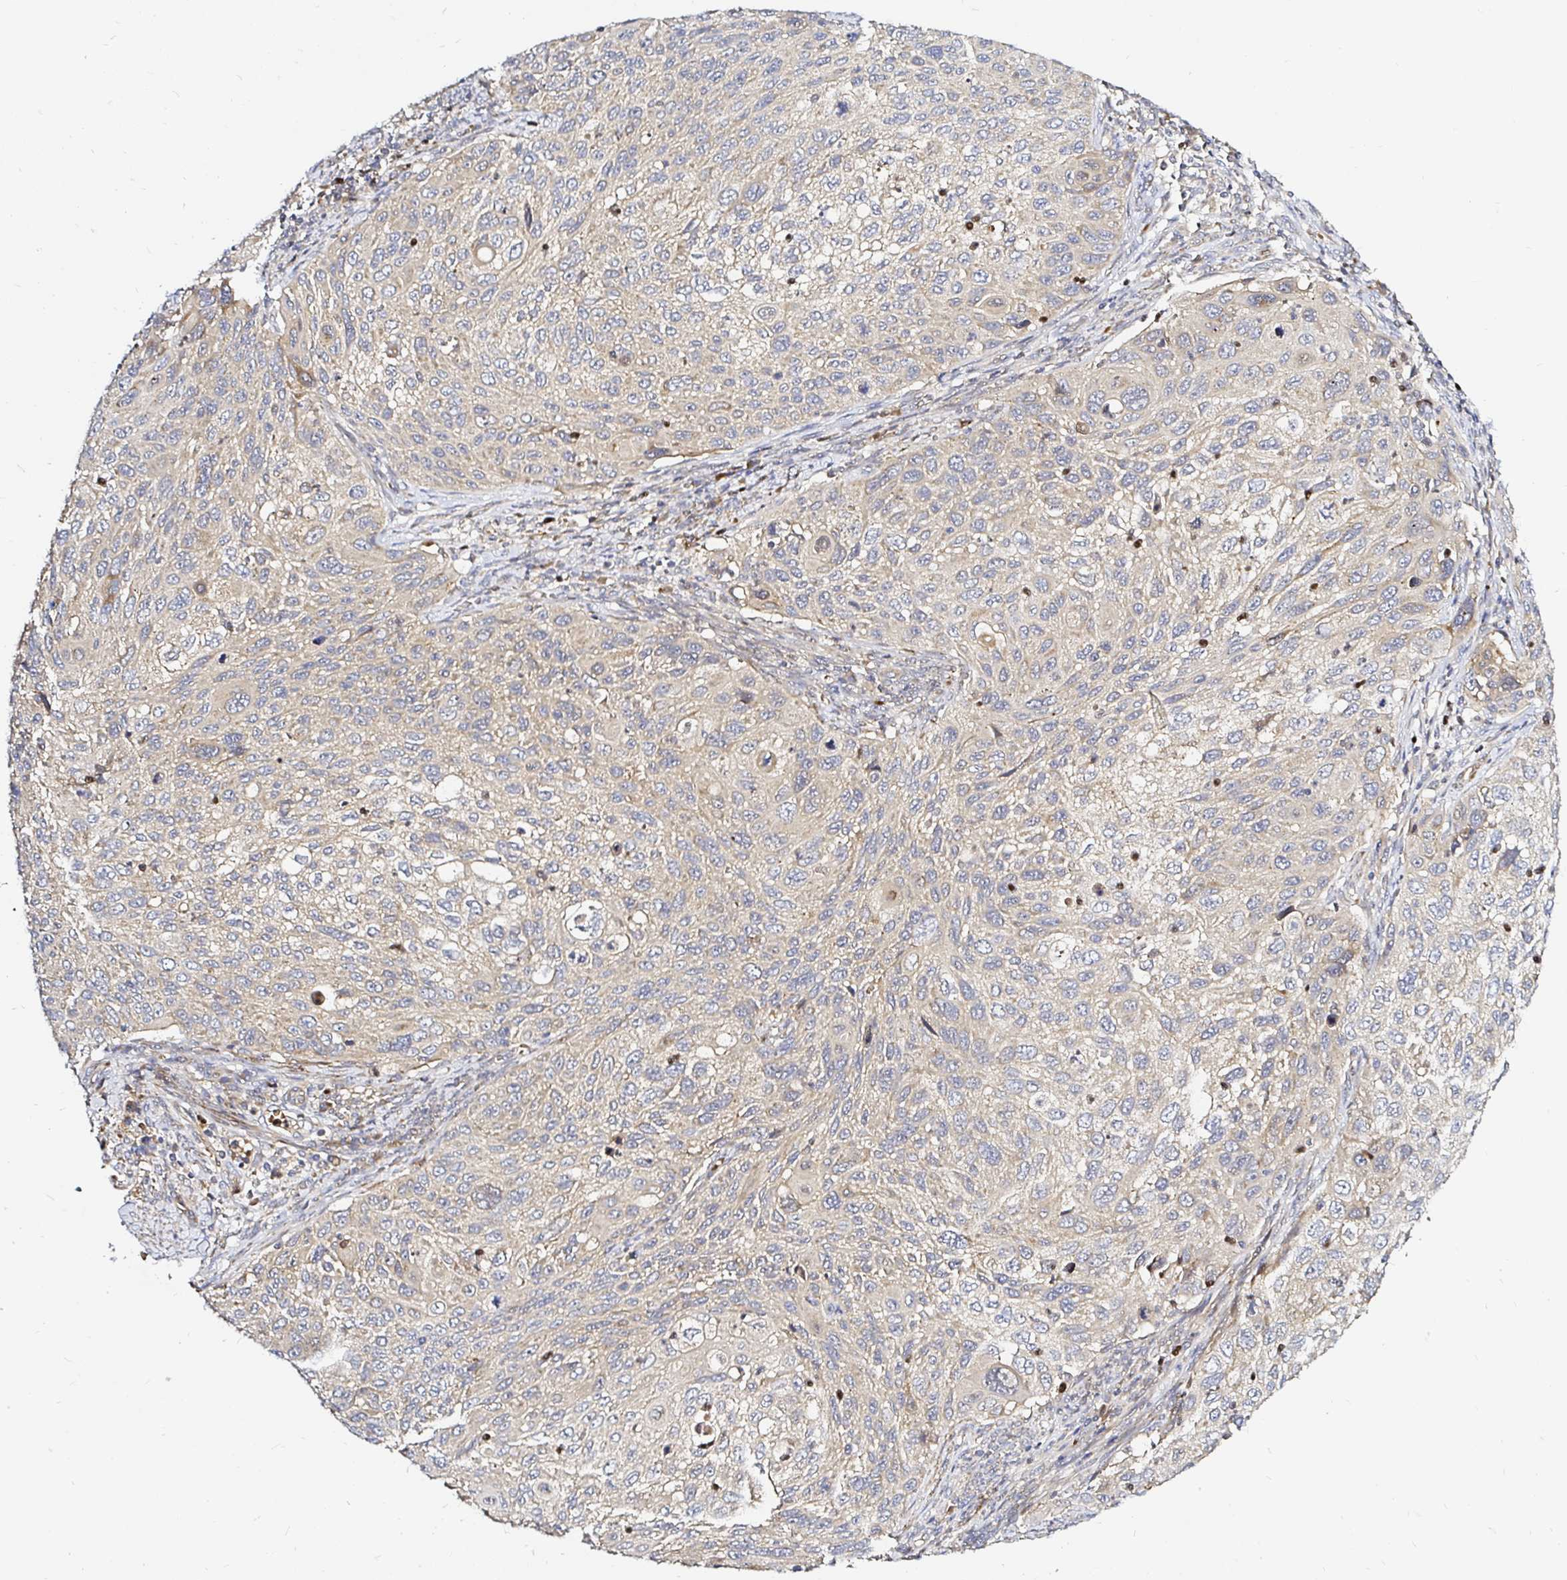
{"staining": {"intensity": "weak", "quantity": "25%-75%", "location": "cytoplasmic/membranous"}, "tissue": "cervical cancer", "cell_type": "Tumor cells", "image_type": "cancer", "snomed": [{"axis": "morphology", "description": "Squamous cell carcinoma, NOS"}, {"axis": "topography", "description": "Cervix"}], "caption": "Protein staining demonstrates weak cytoplasmic/membranous positivity in approximately 25%-75% of tumor cells in cervical cancer (squamous cell carcinoma). The protein of interest is stained brown, and the nuclei are stained in blue (DAB (3,3'-diaminobenzidine) IHC with brightfield microscopy, high magnification).", "gene": "ARHGEF37", "patient": {"sex": "female", "age": 70}}